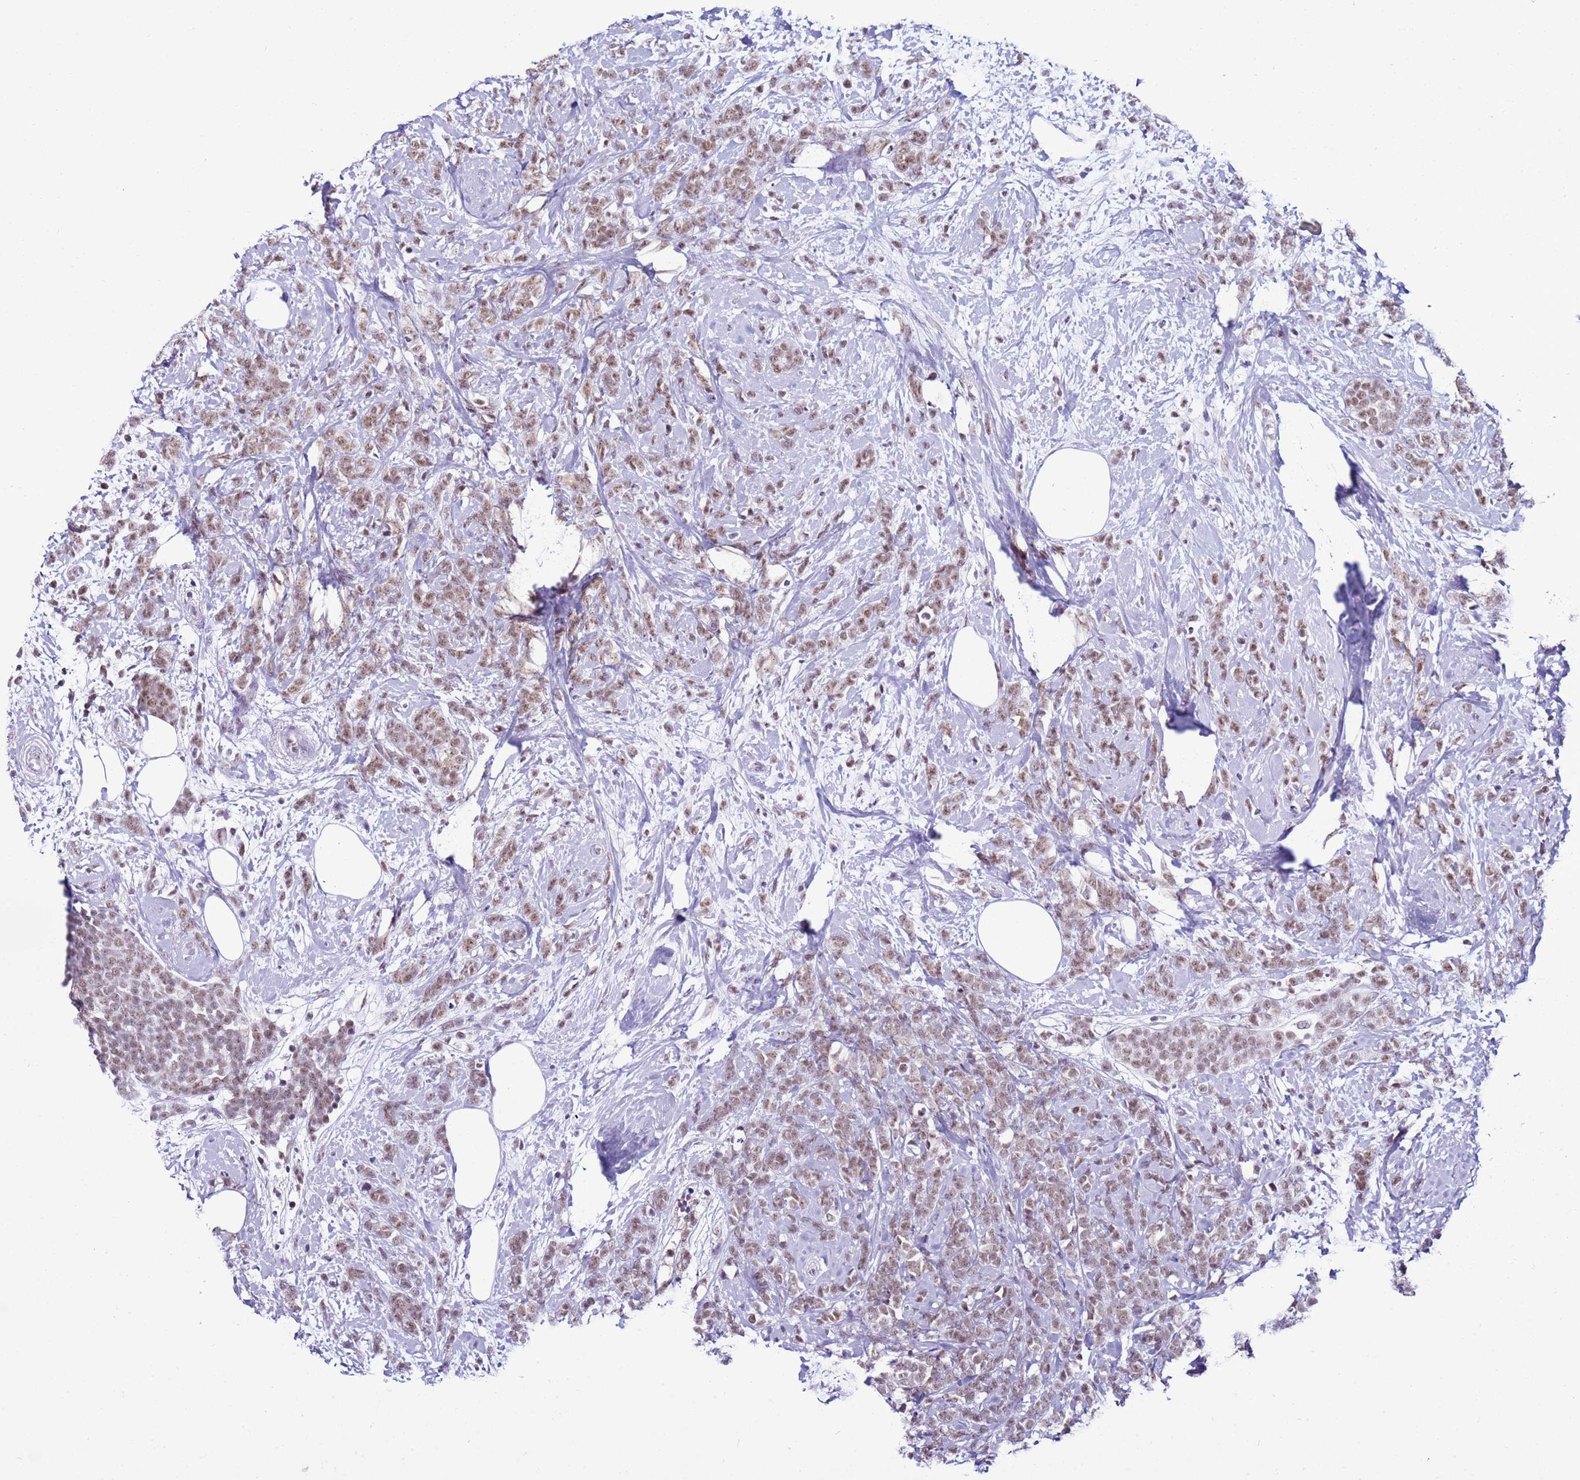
{"staining": {"intensity": "moderate", "quantity": ">75%", "location": "nuclear"}, "tissue": "breast cancer", "cell_type": "Tumor cells", "image_type": "cancer", "snomed": [{"axis": "morphology", "description": "Lobular carcinoma"}, {"axis": "topography", "description": "Breast"}], "caption": "Tumor cells exhibit medium levels of moderate nuclear expression in about >75% of cells in breast cancer.", "gene": "DHX15", "patient": {"sex": "female", "age": 58}}